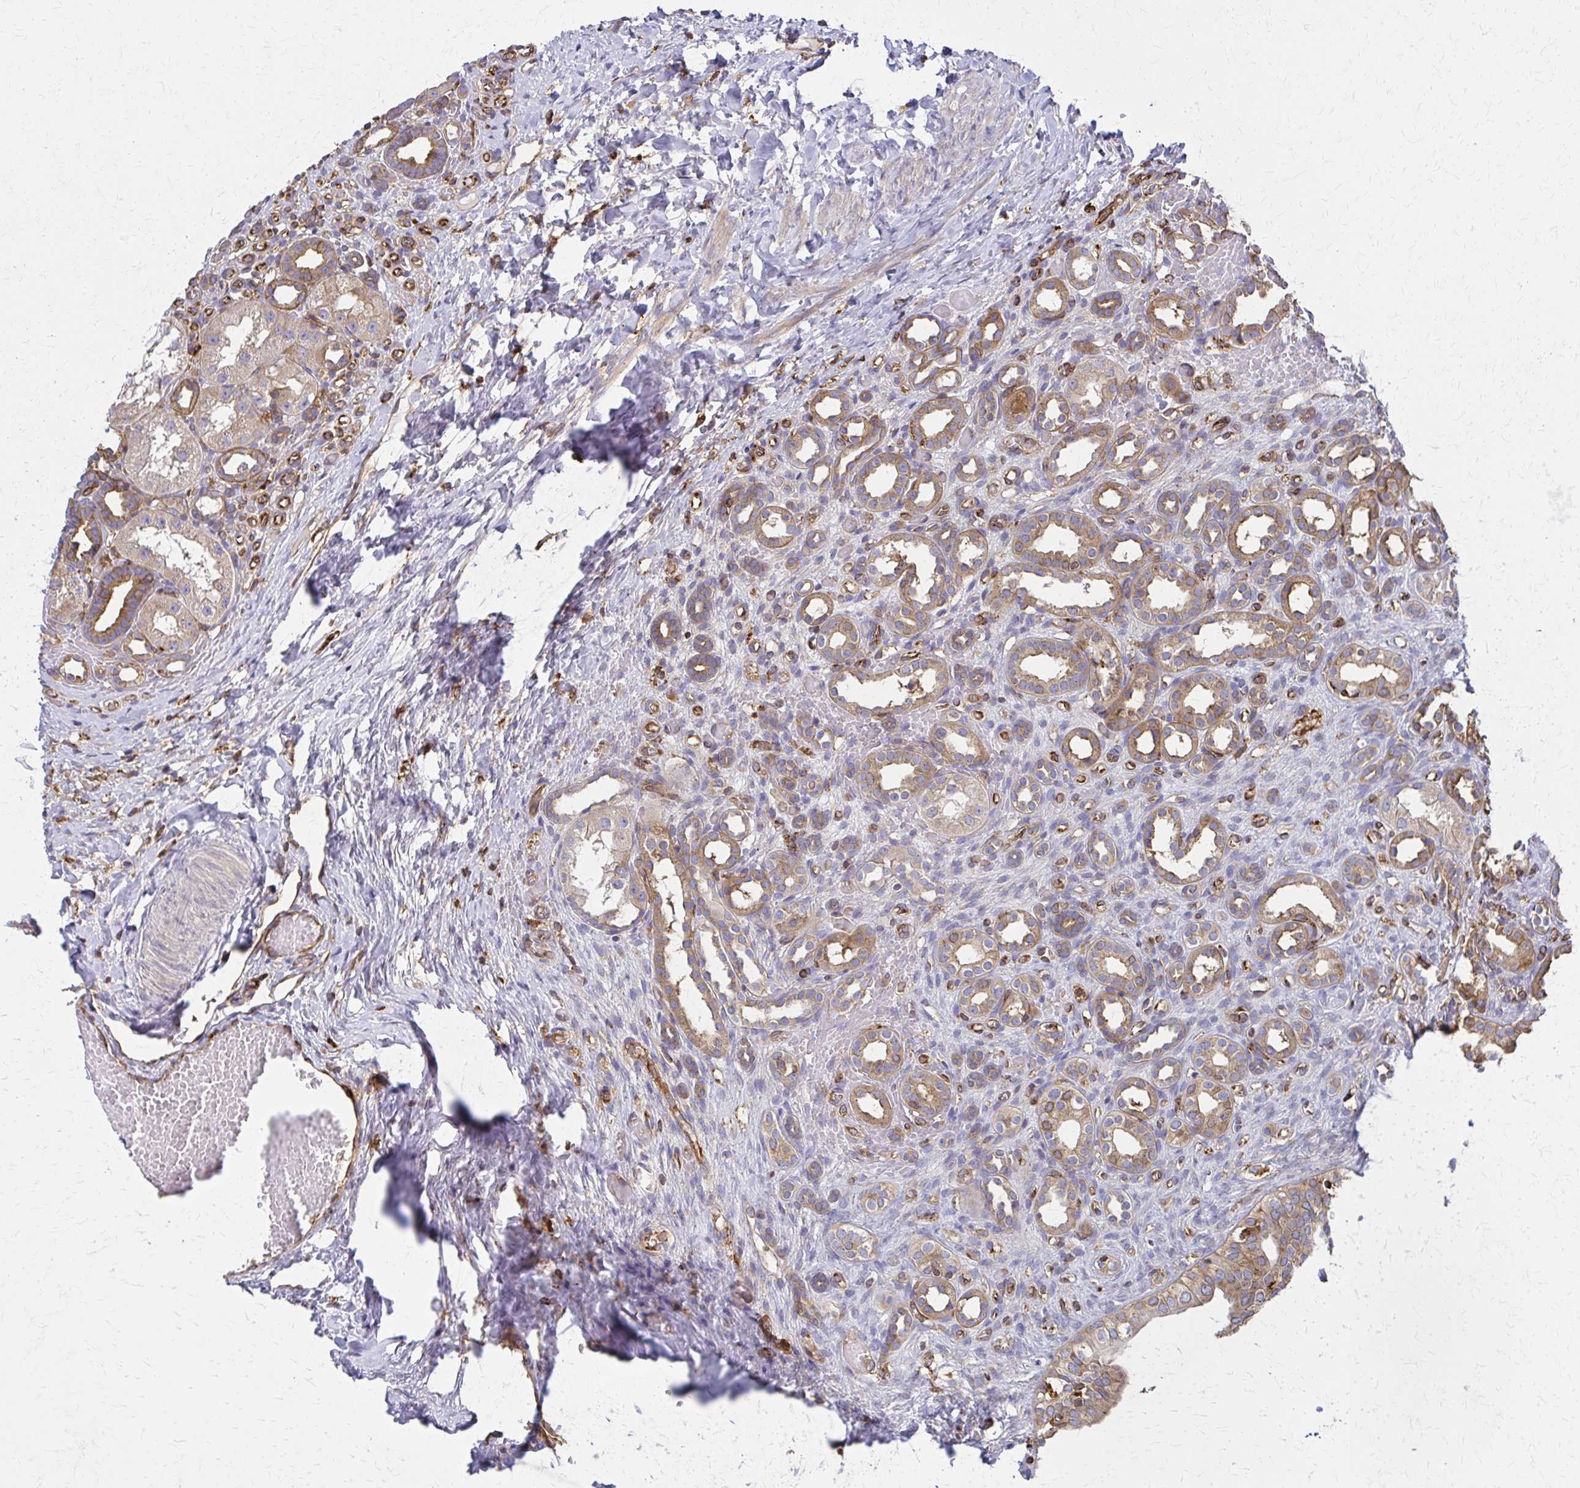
{"staining": {"intensity": "moderate", "quantity": ">75%", "location": "cytoplasmic/membranous"}, "tissue": "kidney", "cell_type": "Cells in glomeruli", "image_type": "normal", "snomed": [{"axis": "morphology", "description": "Normal tissue, NOS"}, {"axis": "topography", "description": "Kidney"}], "caption": "High-power microscopy captured an immunohistochemistry (IHC) micrograph of normal kidney, revealing moderate cytoplasmic/membranous expression in approximately >75% of cells in glomeruli.", "gene": "WASF2", "patient": {"sex": "male", "age": 1}}